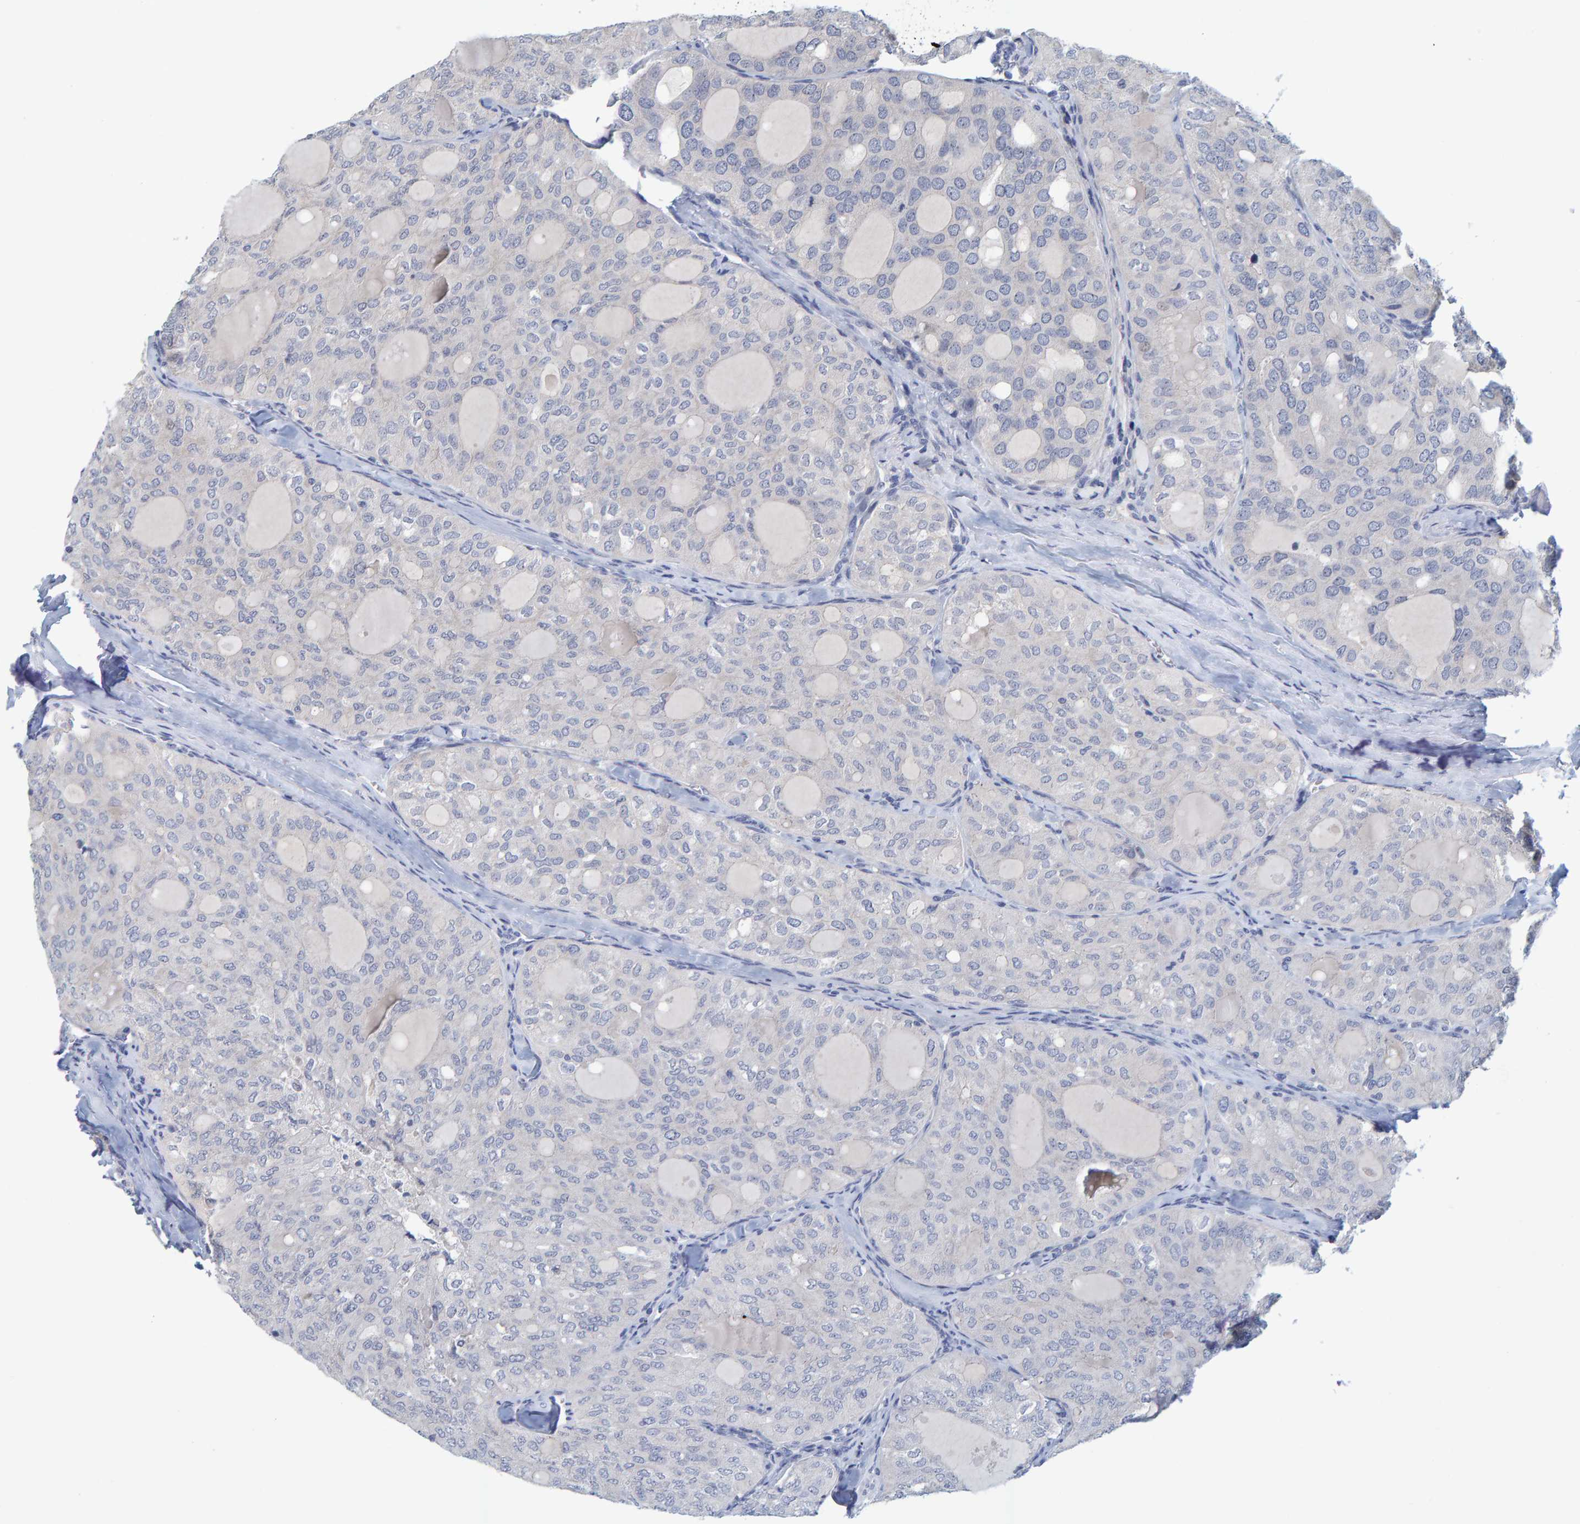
{"staining": {"intensity": "negative", "quantity": "none", "location": "none"}, "tissue": "thyroid cancer", "cell_type": "Tumor cells", "image_type": "cancer", "snomed": [{"axis": "morphology", "description": "Follicular adenoma carcinoma, NOS"}, {"axis": "topography", "description": "Thyroid gland"}], "caption": "Immunohistochemical staining of human thyroid follicular adenoma carcinoma reveals no significant staining in tumor cells. (DAB immunohistochemistry visualized using brightfield microscopy, high magnification).", "gene": "ZNF77", "patient": {"sex": "male", "age": 75}}